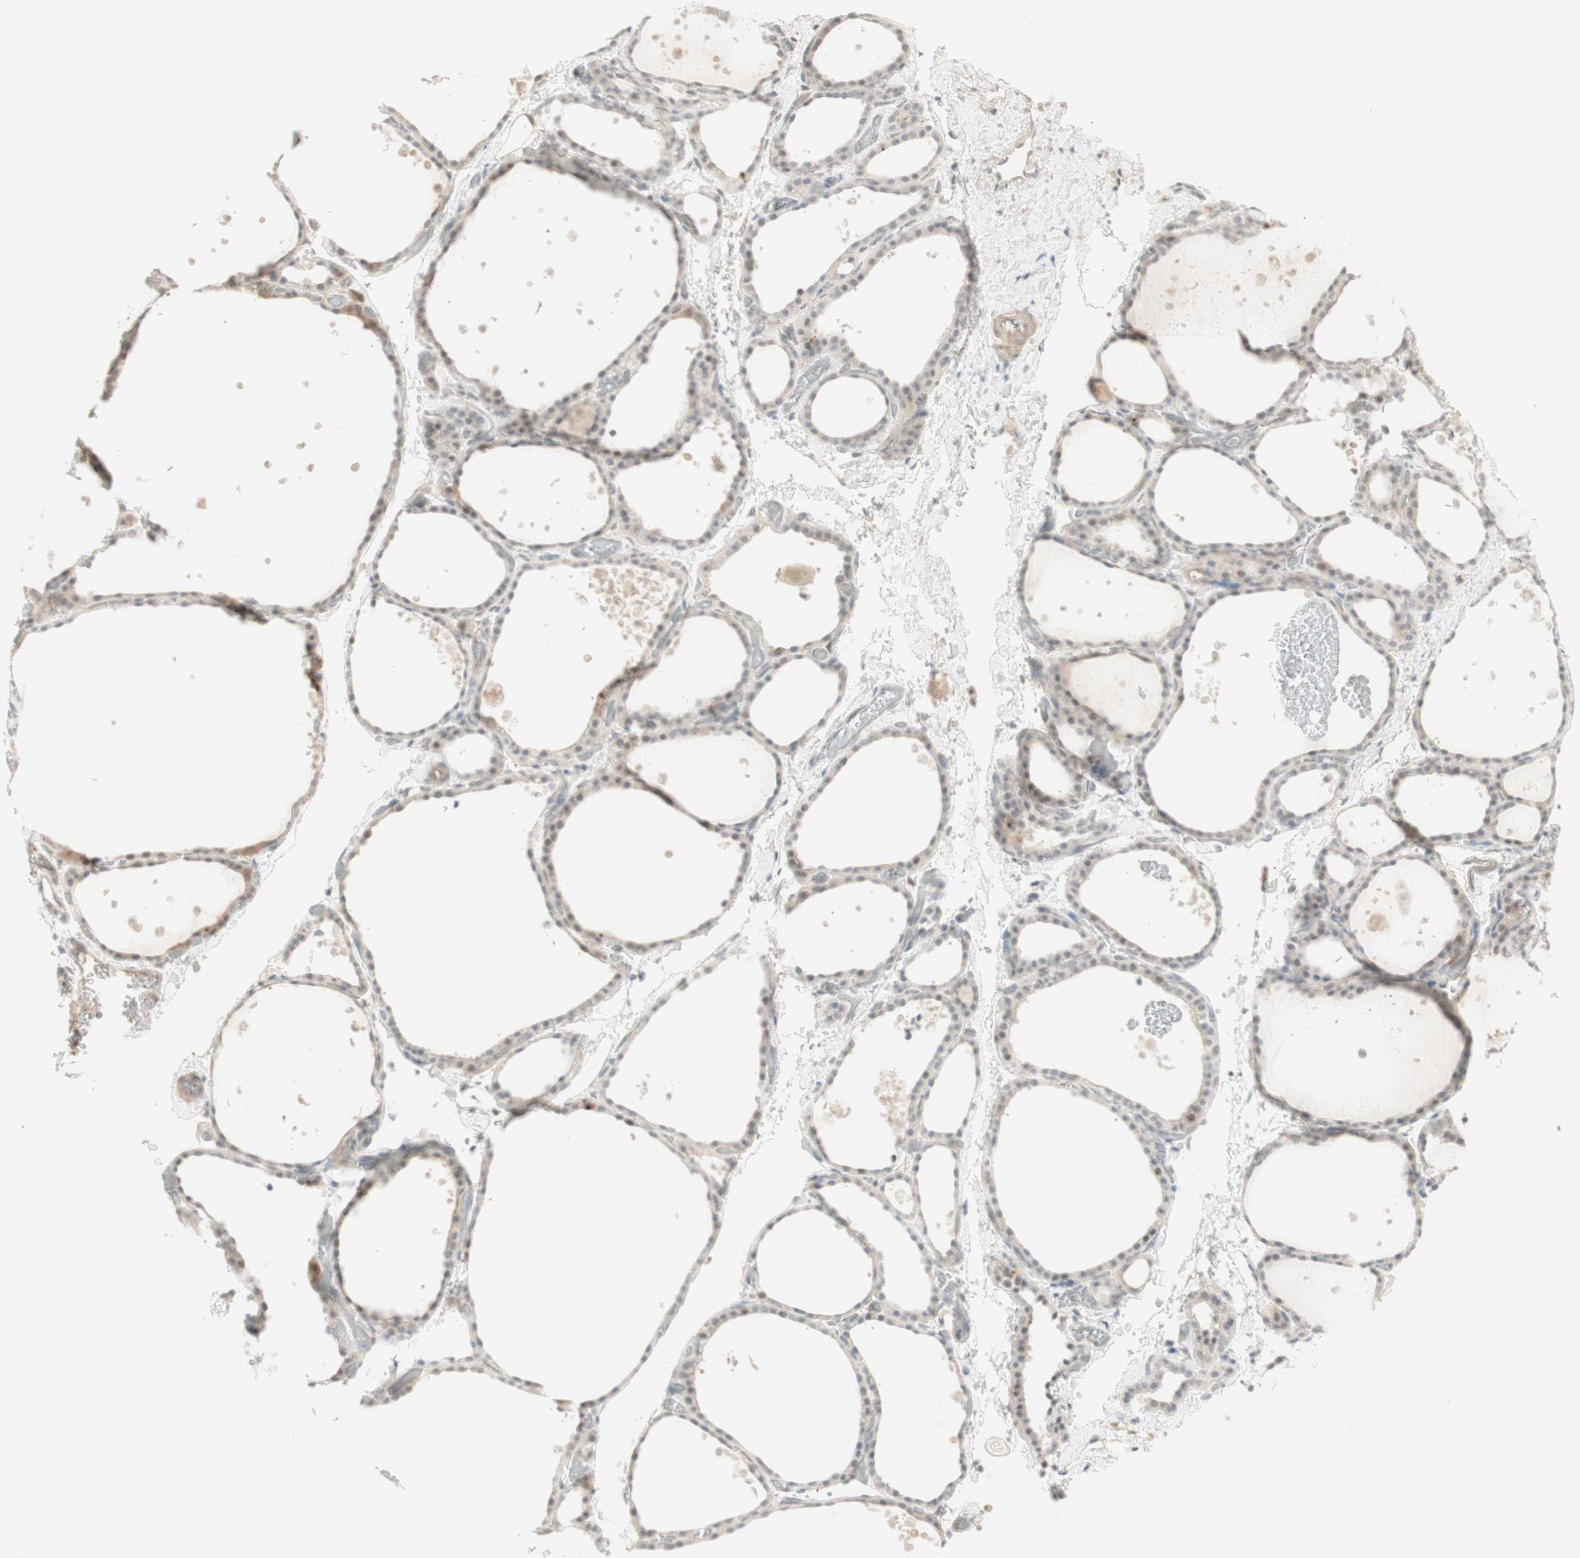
{"staining": {"intensity": "weak", "quantity": "25%-75%", "location": "cytoplasmic/membranous,nuclear"}, "tissue": "thyroid gland", "cell_type": "Glandular cells", "image_type": "normal", "snomed": [{"axis": "morphology", "description": "Normal tissue, NOS"}, {"axis": "topography", "description": "Thyroid gland"}], "caption": "A photomicrograph of human thyroid gland stained for a protein shows weak cytoplasmic/membranous,nuclear brown staining in glandular cells.", "gene": "PLCD4", "patient": {"sex": "female", "age": 44}}